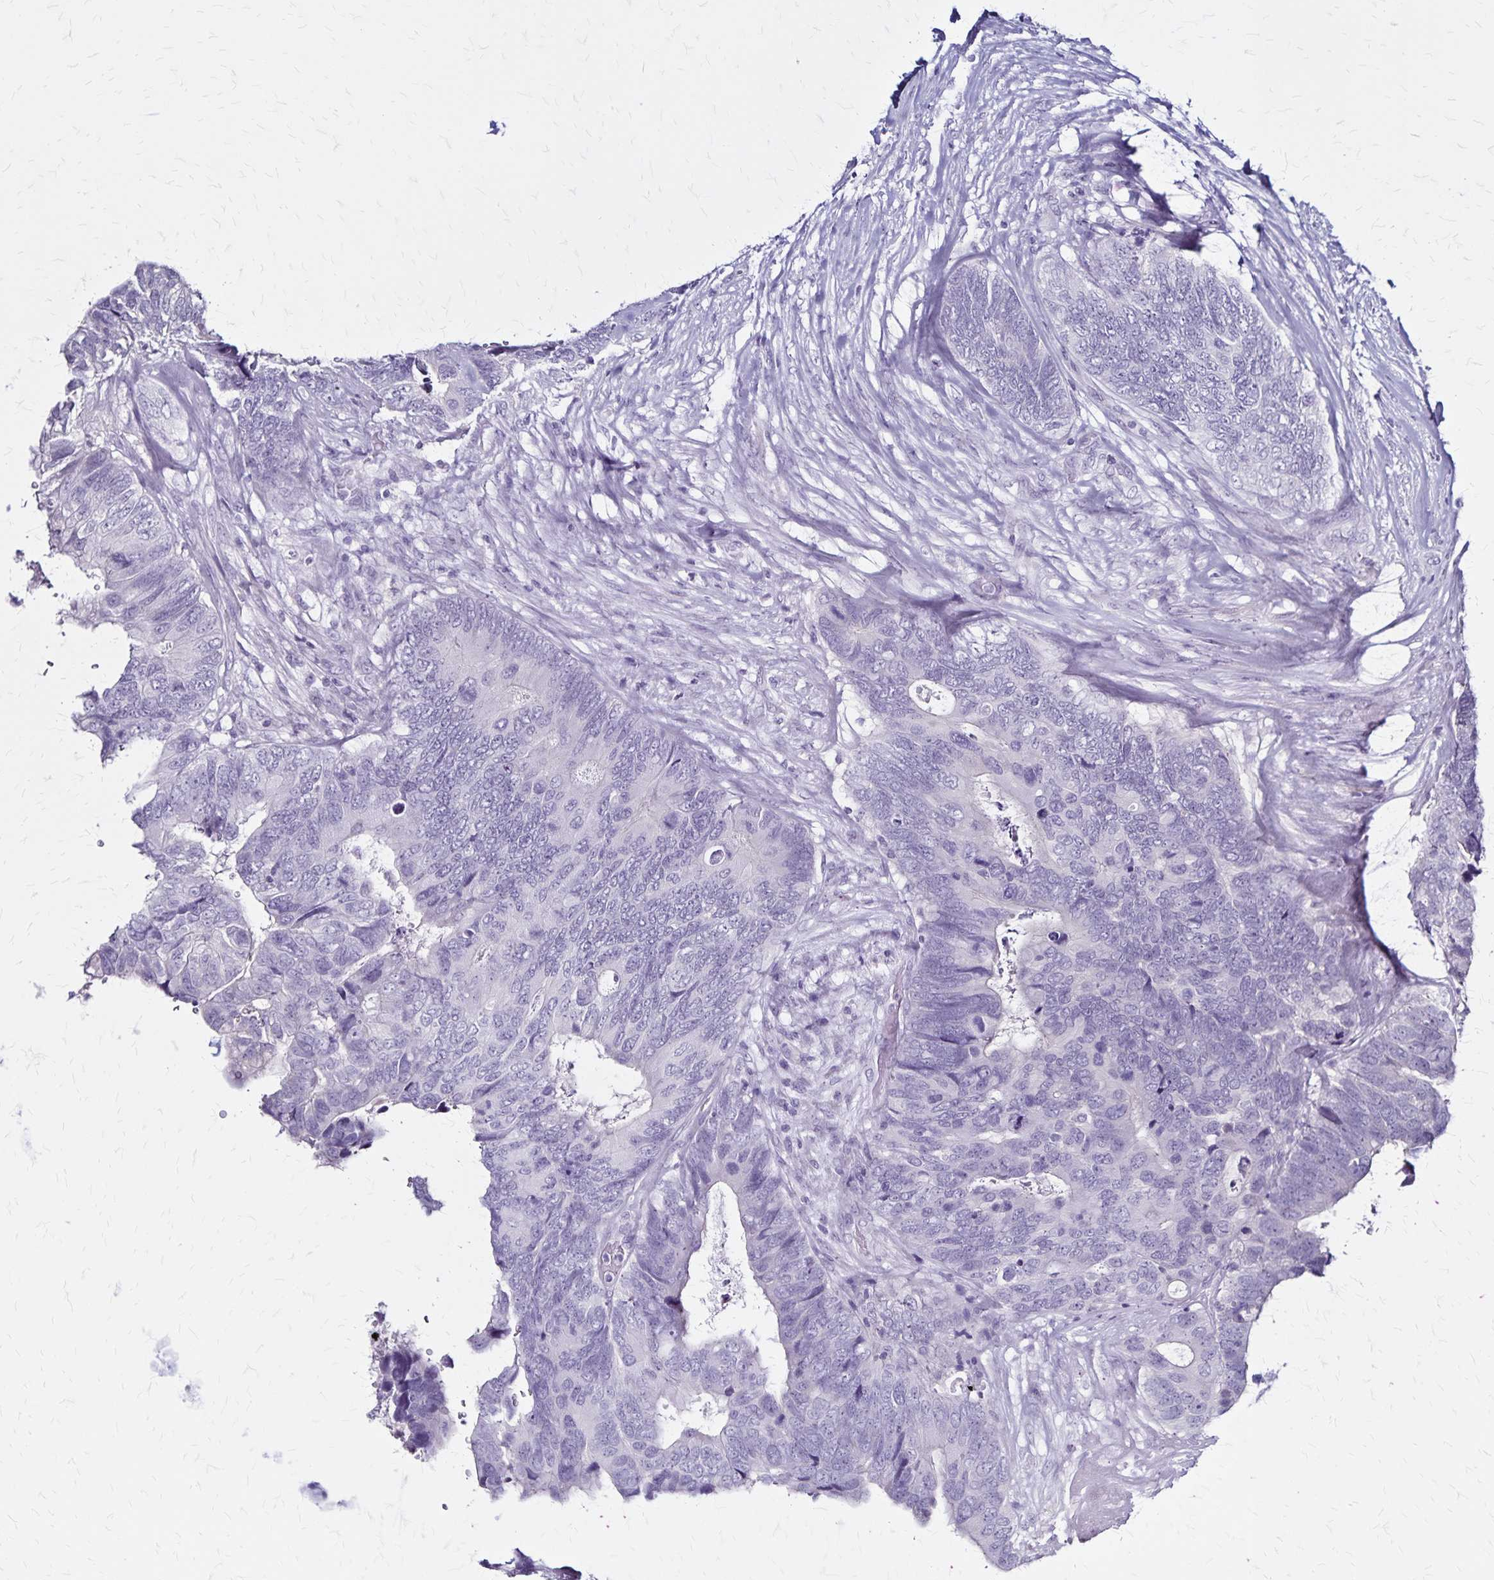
{"staining": {"intensity": "negative", "quantity": "none", "location": "none"}, "tissue": "breast cancer", "cell_type": "Tumor cells", "image_type": "cancer", "snomed": [{"axis": "morphology", "description": "Lobular carcinoma"}, {"axis": "topography", "description": "Breast"}], "caption": "Breast cancer was stained to show a protein in brown. There is no significant expression in tumor cells.", "gene": "PLXNA4", "patient": {"sex": "female", "age": 59}}